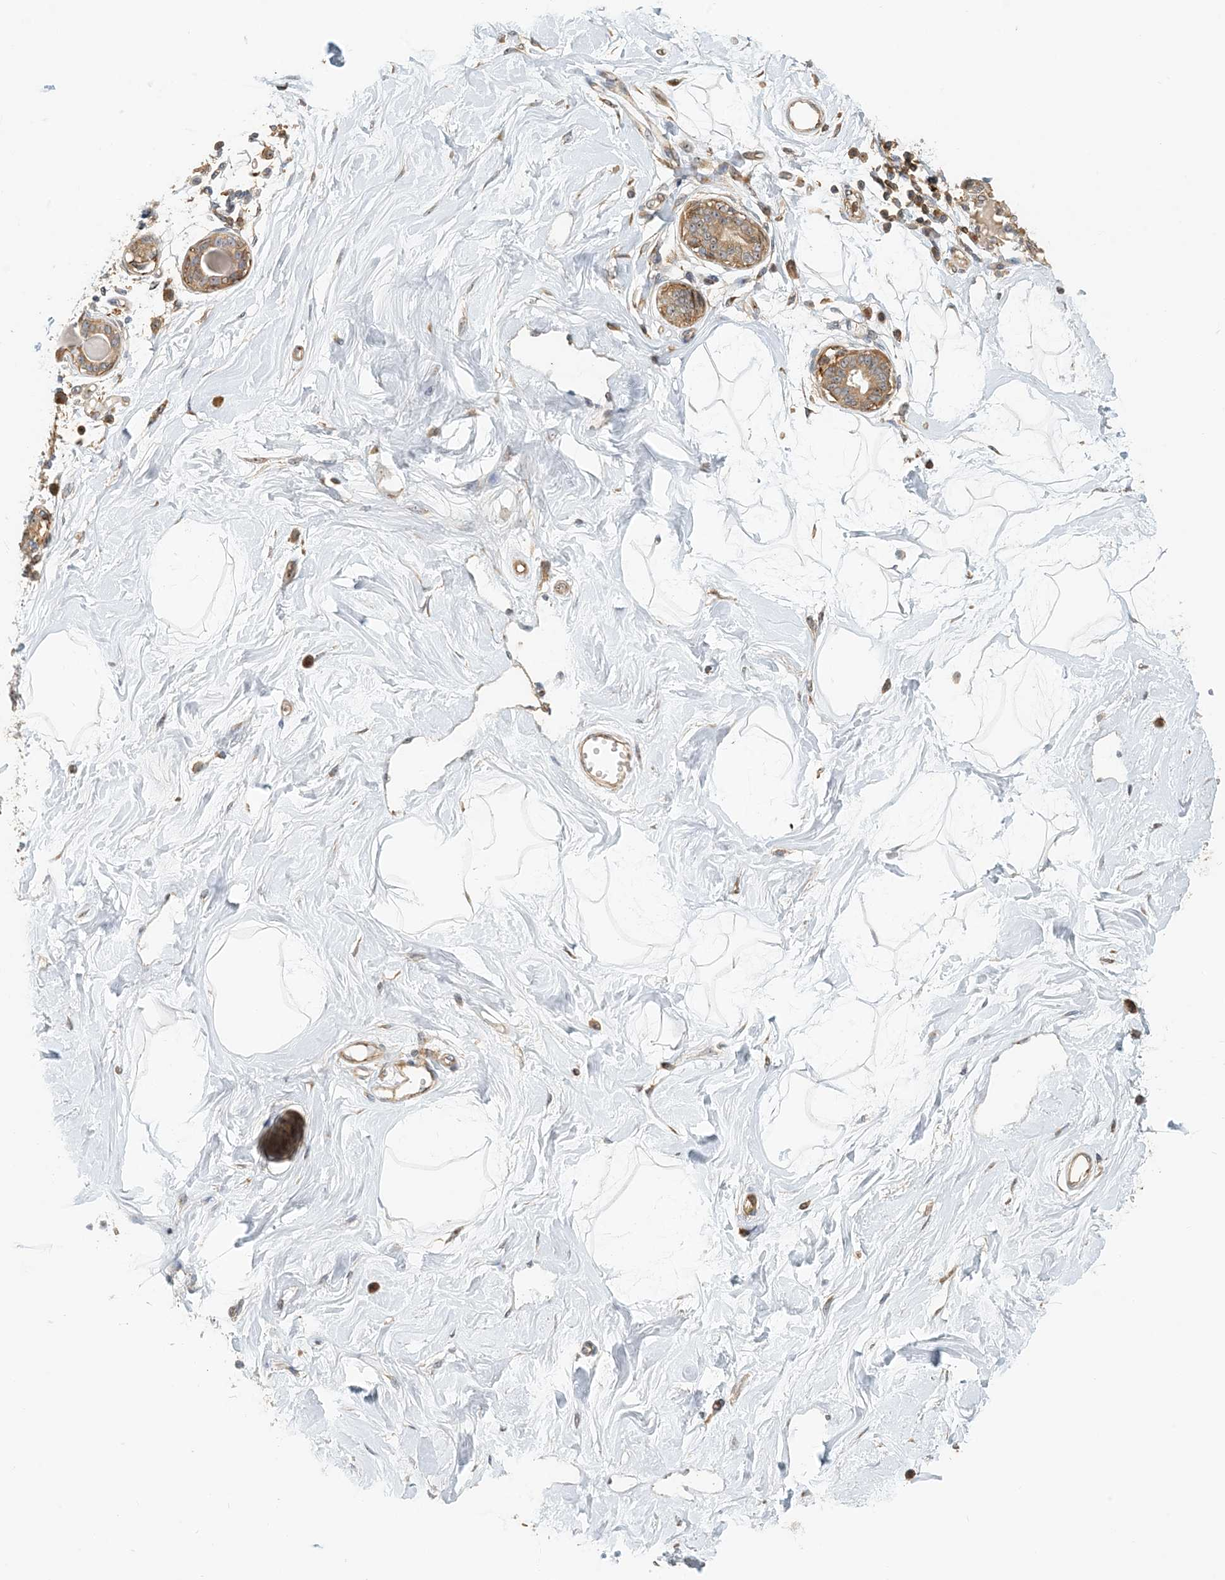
{"staining": {"intensity": "negative", "quantity": "none", "location": "none"}, "tissue": "breast", "cell_type": "Adipocytes", "image_type": "normal", "snomed": [{"axis": "morphology", "description": "Normal tissue, NOS"}, {"axis": "topography", "description": "Breast"}], "caption": "Immunohistochemistry (IHC) micrograph of unremarkable breast: breast stained with DAB (3,3'-diaminobenzidine) shows no significant protein positivity in adipocytes.", "gene": "COLEC11", "patient": {"sex": "female", "age": 45}}